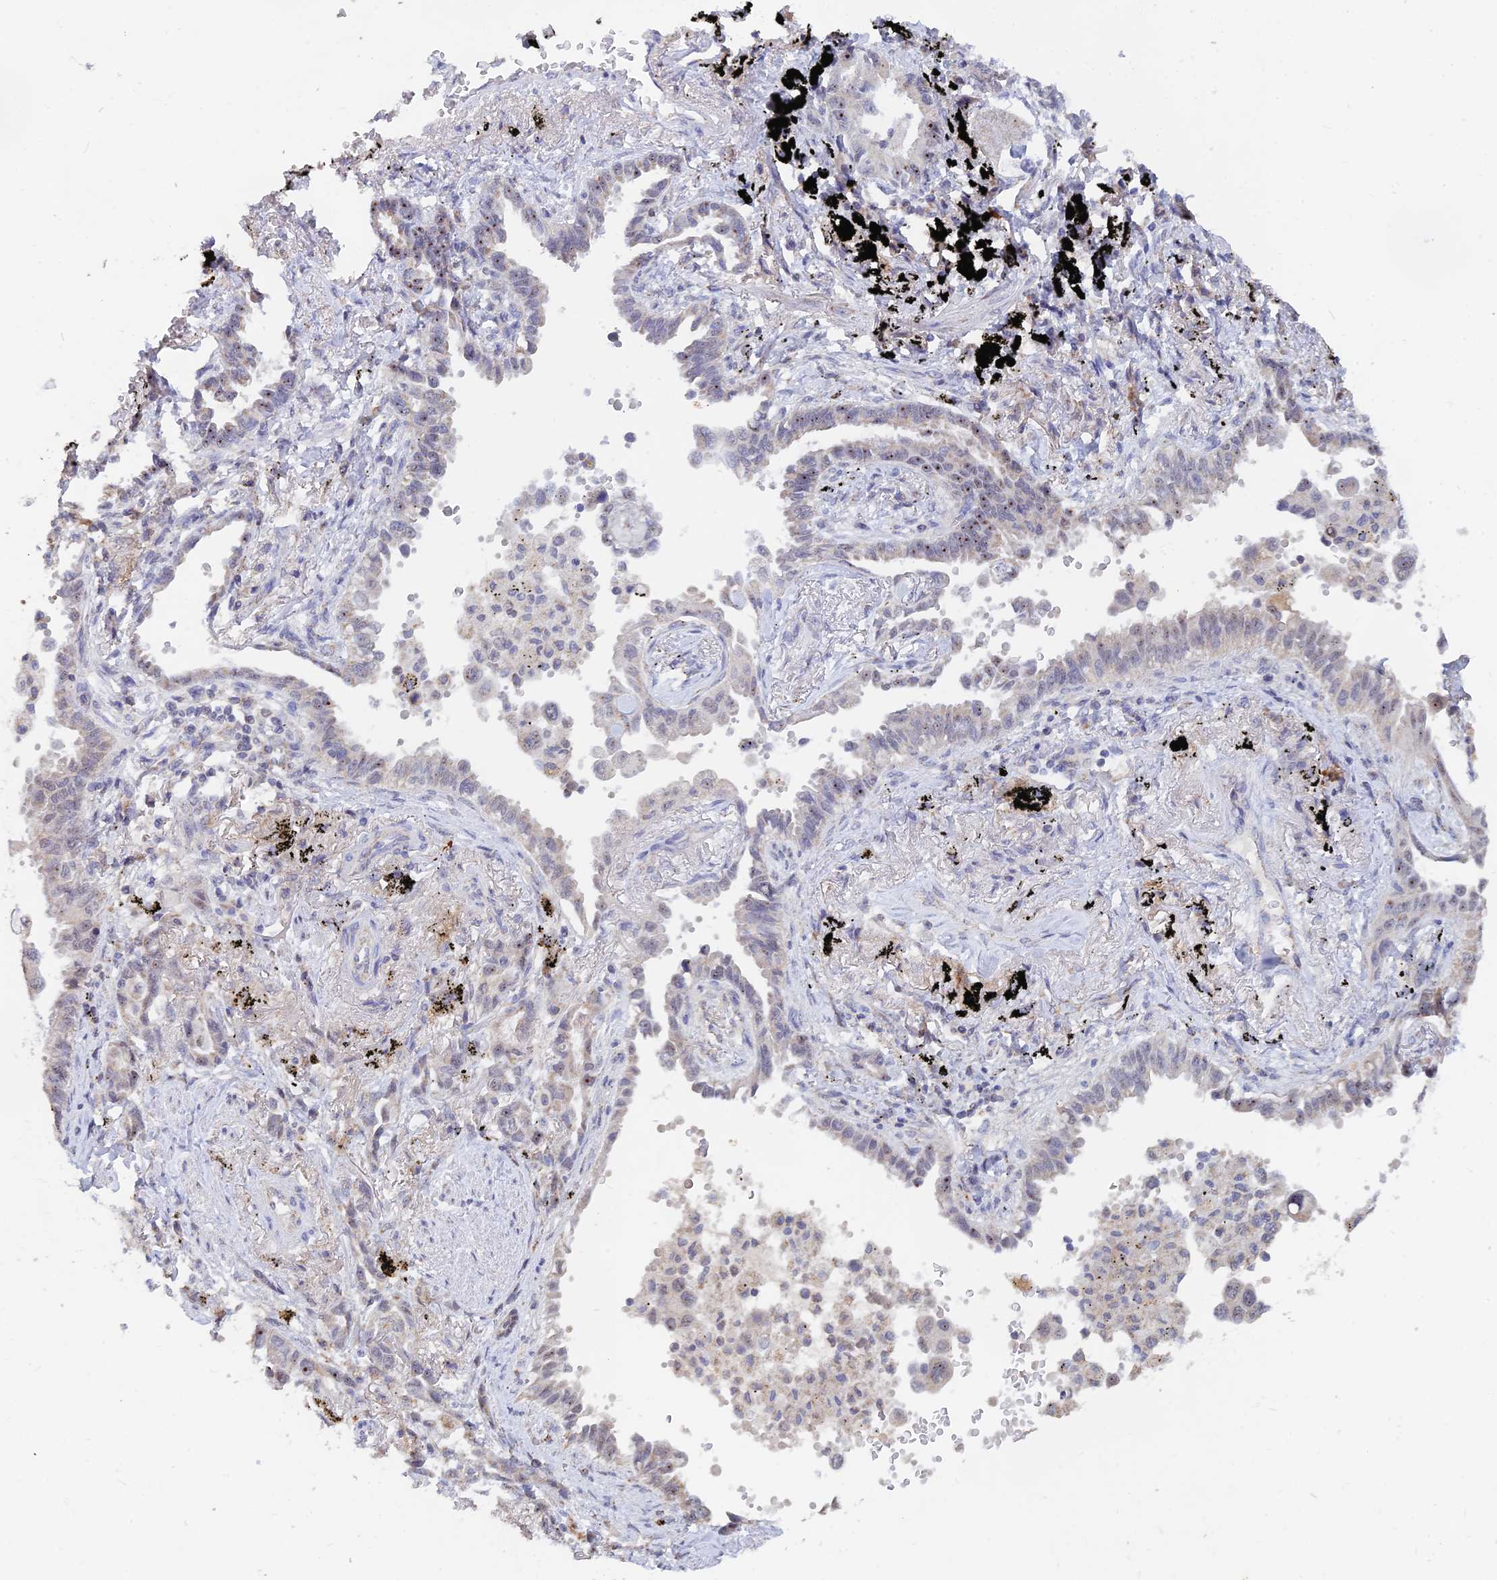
{"staining": {"intensity": "moderate", "quantity": "<25%", "location": "nuclear"}, "tissue": "lung cancer", "cell_type": "Tumor cells", "image_type": "cancer", "snomed": [{"axis": "morphology", "description": "Adenocarcinoma, NOS"}, {"axis": "topography", "description": "Lung"}], "caption": "Tumor cells display low levels of moderate nuclear positivity in approximately <25% of cells in adenocarcinoma (lung). The staining was performed using DAB to visualize the protein expression in brown, while the nuclei were stained in blue with hematoxylin (Magnification: 20x).", "gene": "LRIF1", "patient": {"sex": "male", "age": 67}}